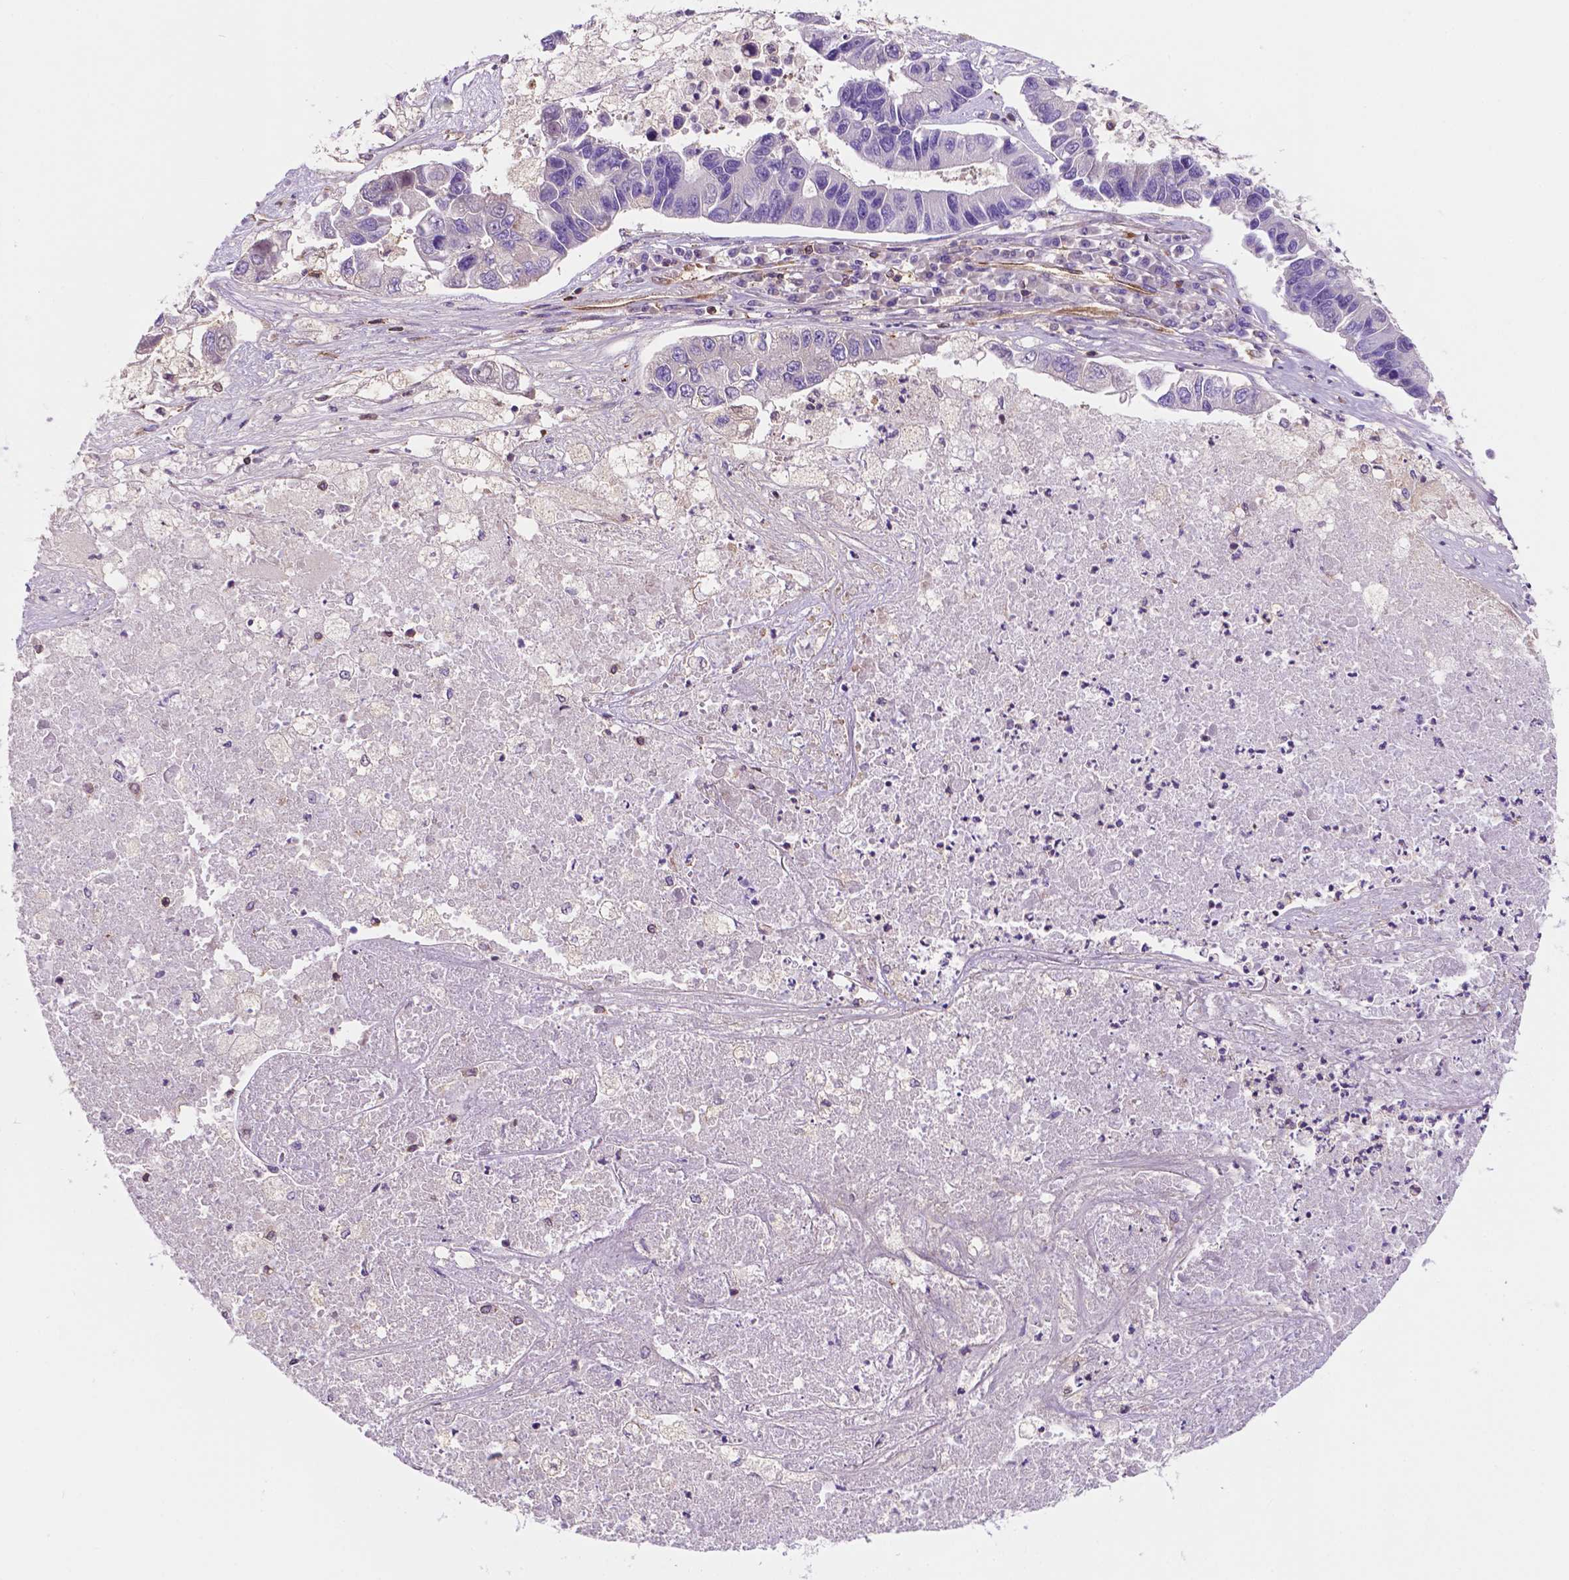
{"staining": {"intensity": "negative", "quantity": "none", "location": "none"}, "tissue": "lung cancer", "cell_type": "Tumor cells", "image_type": "cancer", "snomed": [{"axis": "morphology", "description": "Adenocarcinoma, NOS"}, {"axis": "topography", "description": "Bronchus"}, {"axis": "topography", "description": "Lung"}], "caption": "Tumor cells show no significant protein expression in lung adenocarcinoma.", "gene": "DCN", "patient": {"sex": "female", "age": 51}}